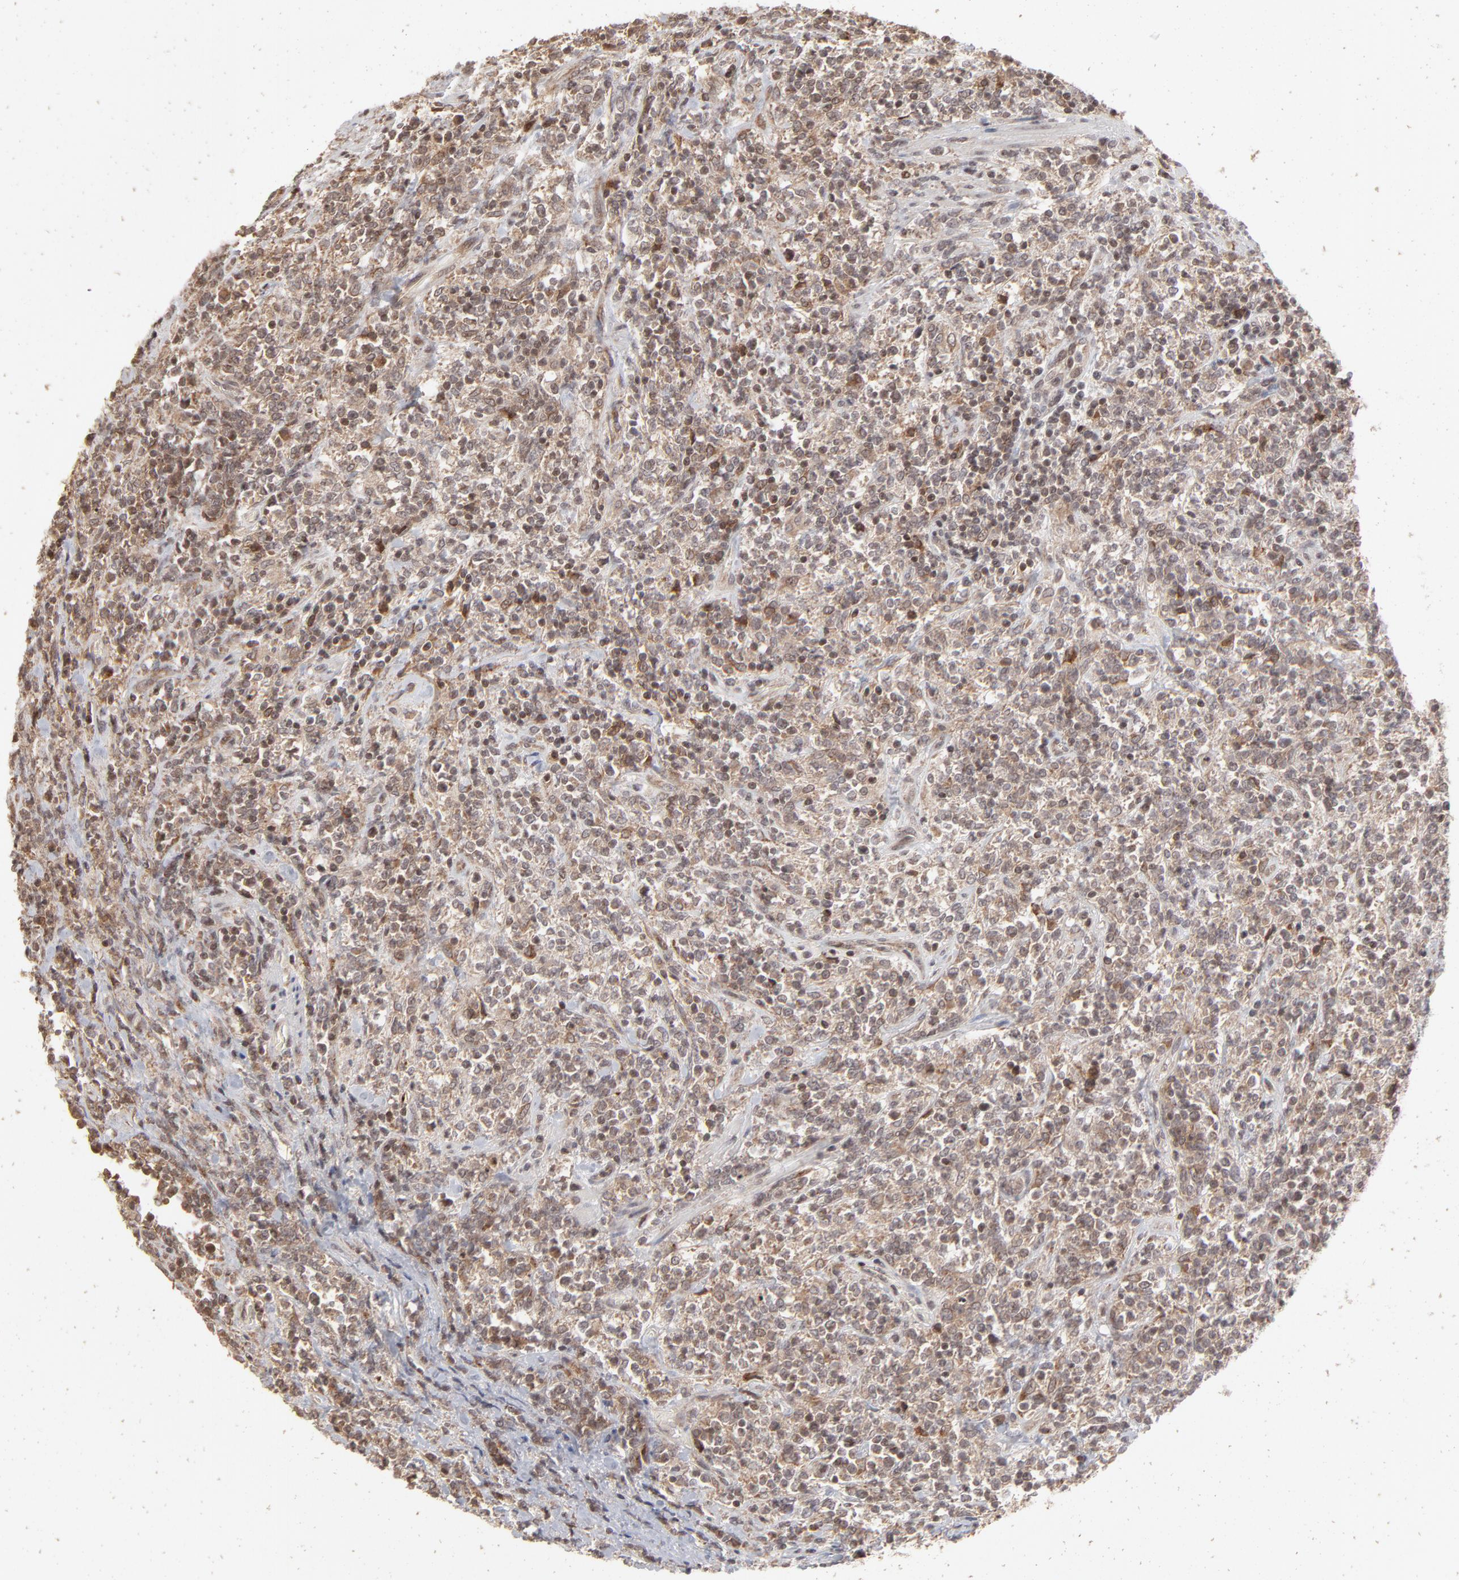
{"staining": {"intensity": "weak", "quantity": "25%-75%", "location": "nuclear"}, "tissue": "lymphoma", "cell_type": "Tumor cells", "image_type": "cancer", "snomed": [{"axis": "morphology", "description": "Malignant lymphoma, non-Hodgkin's type, High grade"}, {"axis": "topography", "description": "Soft tissue"}], "caption": "The immunohistochemical stain shows weak nuclear staining in tumor cells of lymphoma tissue.", "gene": "ARIH1", "patient": {"sex": "male", "age": 18}}